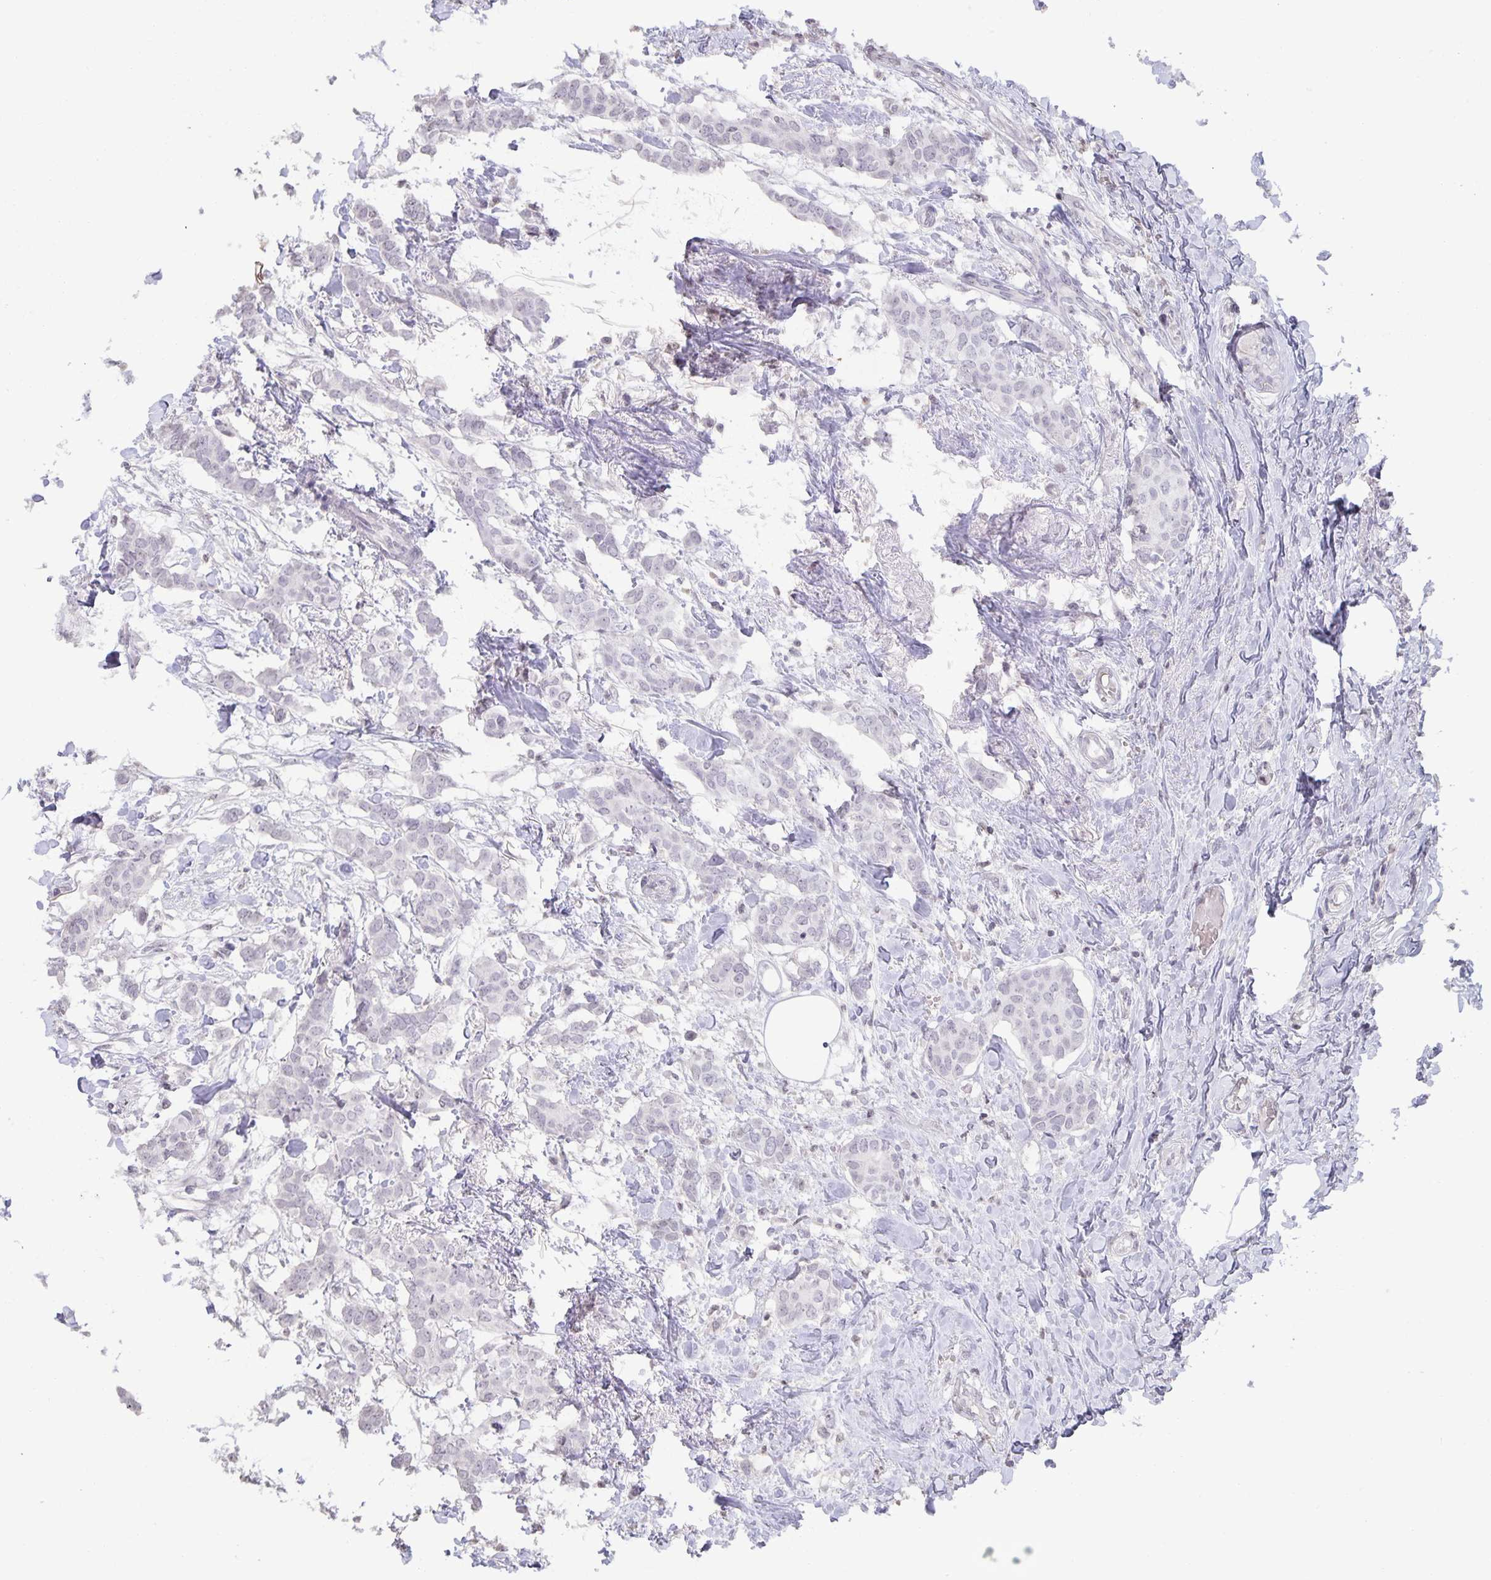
{"staining": {"intensity": "negative", "quantity": "none", "location": "none"}, "tissue": "breast cancer", "cell_type": "Tumor cells", "image_type": "cancer", "snomed": [{"axis": "morphology", "description": "Duct carcinoma"}, {"axis": "topography", "description": "Breast"}], "caption": "Immunohistochemistry histopathology image of neoplastic tissue: human intraductal carcinoma (breast) stained with DAB reveals no significant protein expression in tumor cells.", "gene": "AQP4", "patient": {"sex": "female", "age": 62}}